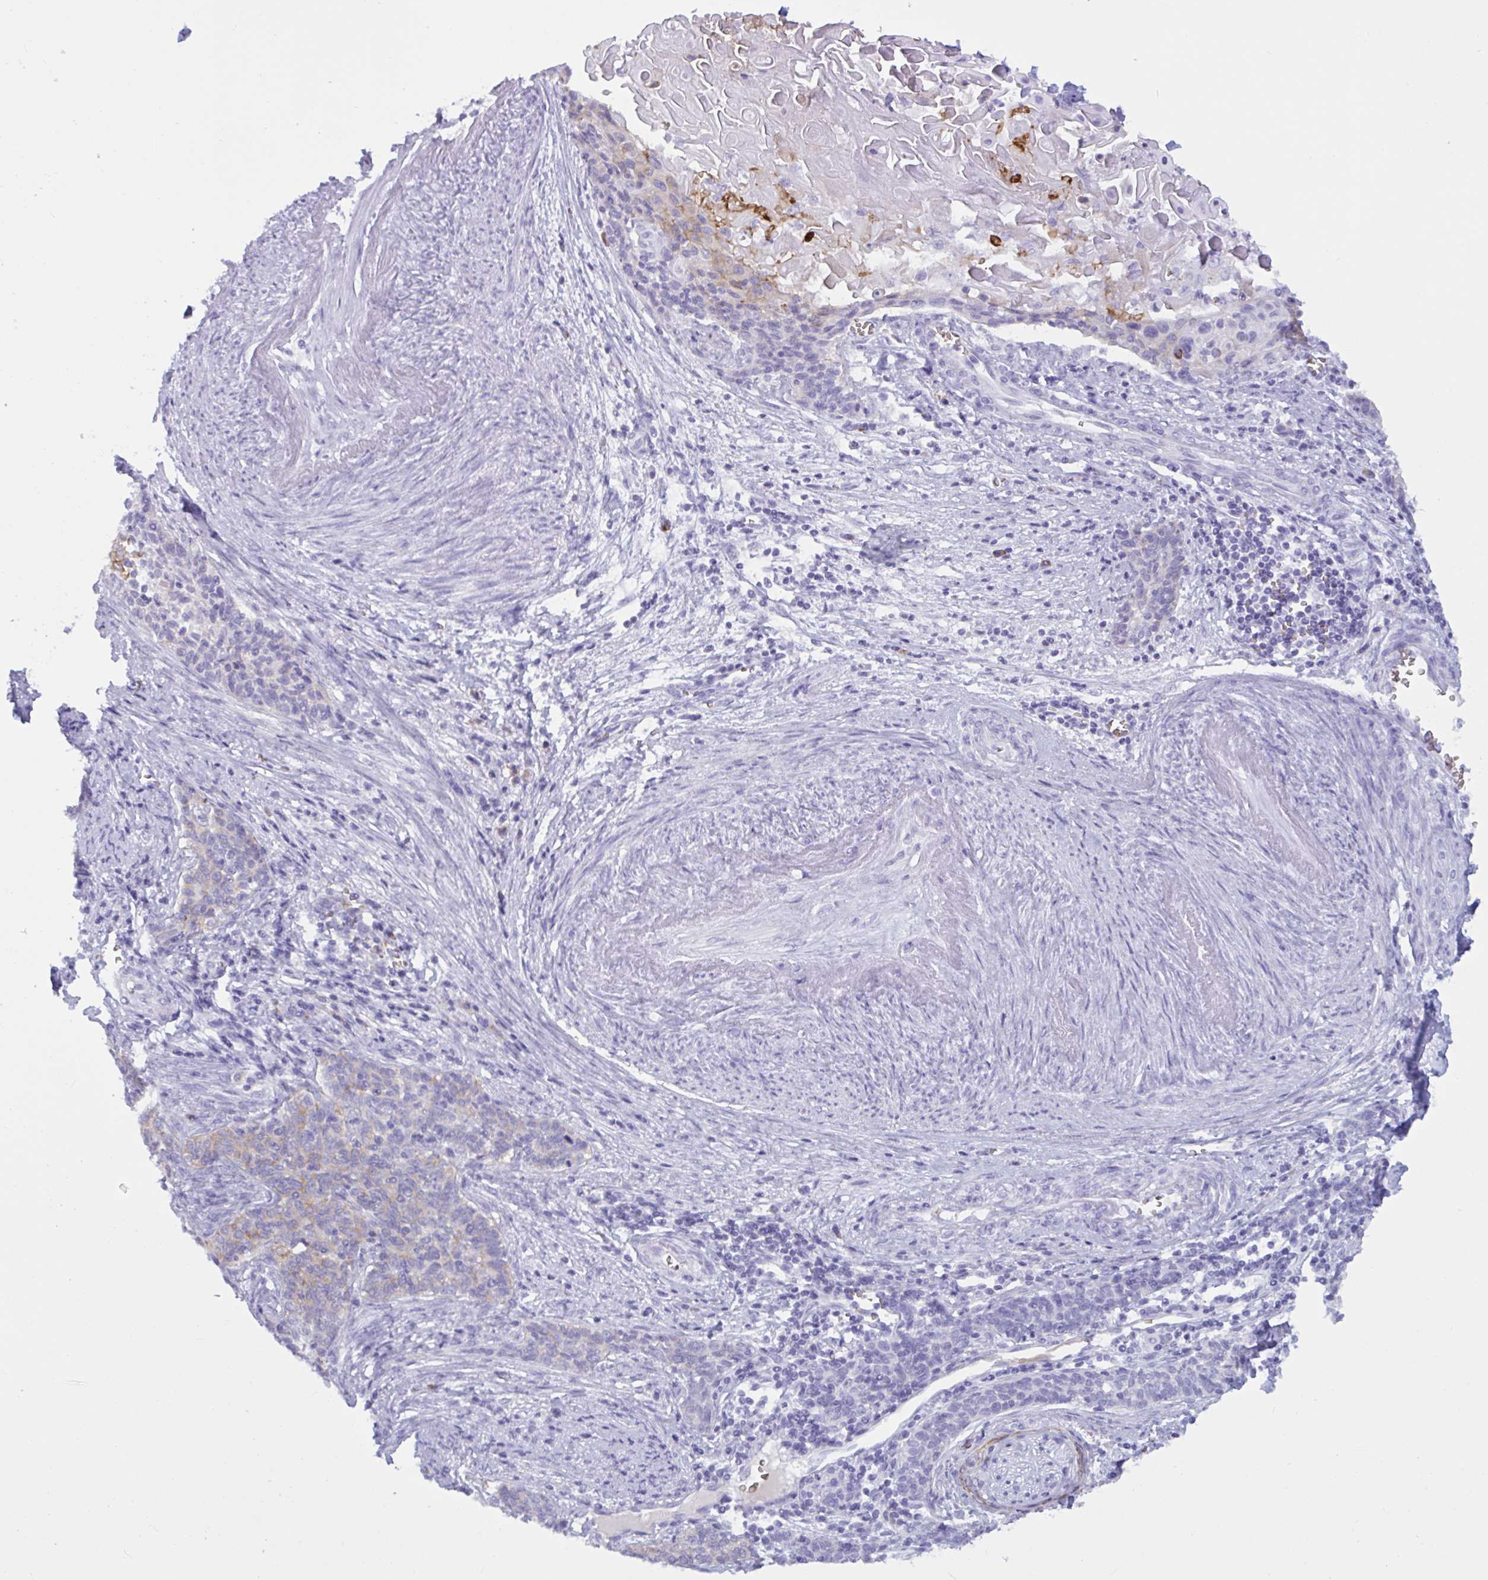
{"staining": {"intensity": "moderate", "quantity": "<25%", "location": "cytoplasmic/membranous"}, "tissue": "cervical cancer", "cell_type": "Tumor cells", "image_type": "cancer", "snomed": [{"axis": "morphology", "description": "Squamous cell carcinoma, NOS"}, {"axis": "topography", "description": "Cervix"}], "caption": "Immunohistochemical staining of cervical cancer shows low levels of moderate cytoplasmic/membranous protein staining in about <25% of tumor cells.", "gene": "SLC2A1", "patient": {"sex": "female", "age": 39}}